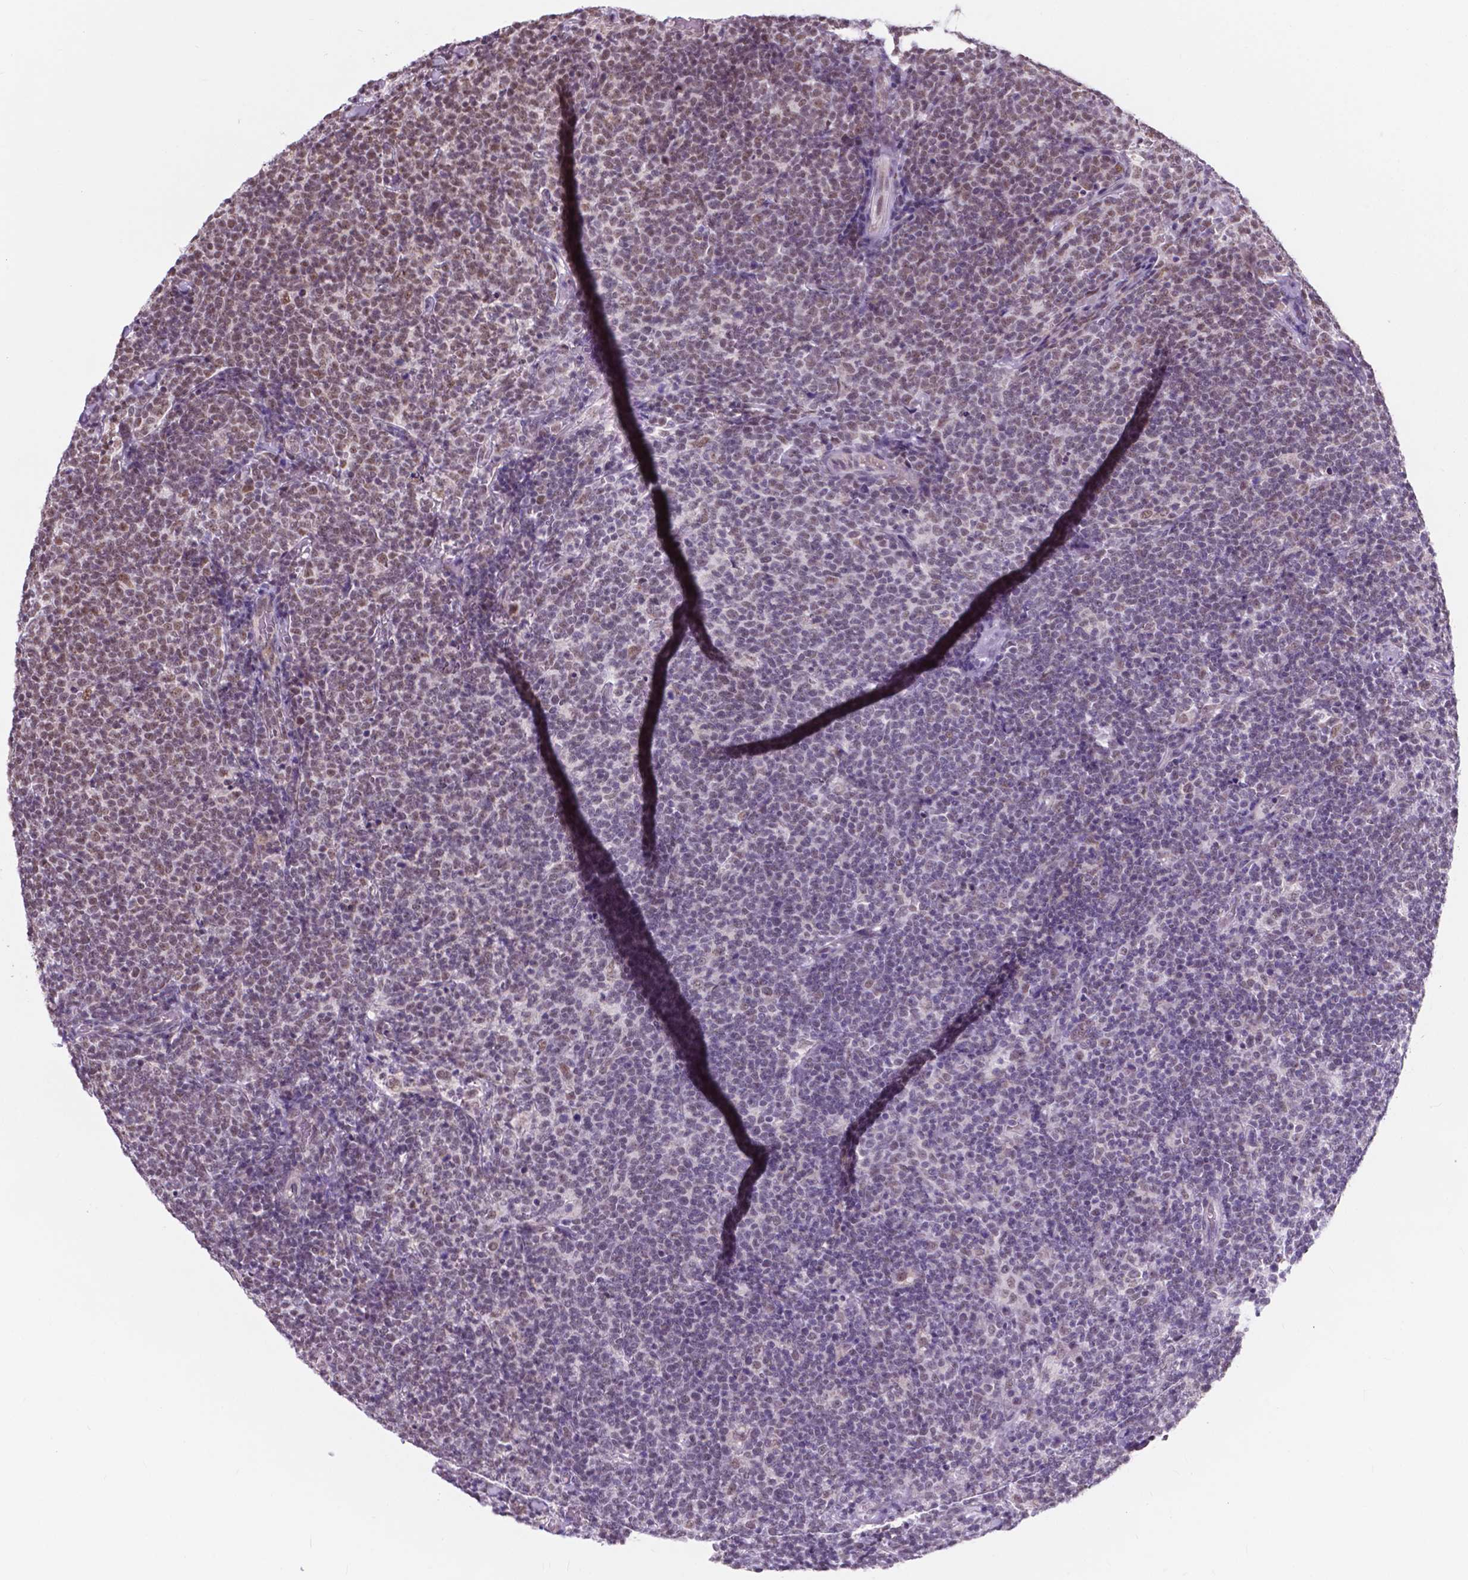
{"staining": {"intensity": "weak", "quantity": "25%-75%", "location": "nuclear"}, "tissue": "lymphoma", "cell_type": "Tumor cells", "image_type": "cancer", "snomed": [{"axis": "morphology", "description": "Malignant lymphoma, non-Hodgkin's type, High grade"}, {"axis": "topography", "description": "Lymph node"}], "caption": "IHC (DAB (3,3'-diaminobenzidine)) staining of high-grade malignant lymphoma, non-Hodgkin's type exhibits weak nuclear protein expression in about 25%-75% of tumor cells.", "gene": "BCAS2", "patient": {"sex": "male", "age": 61}}